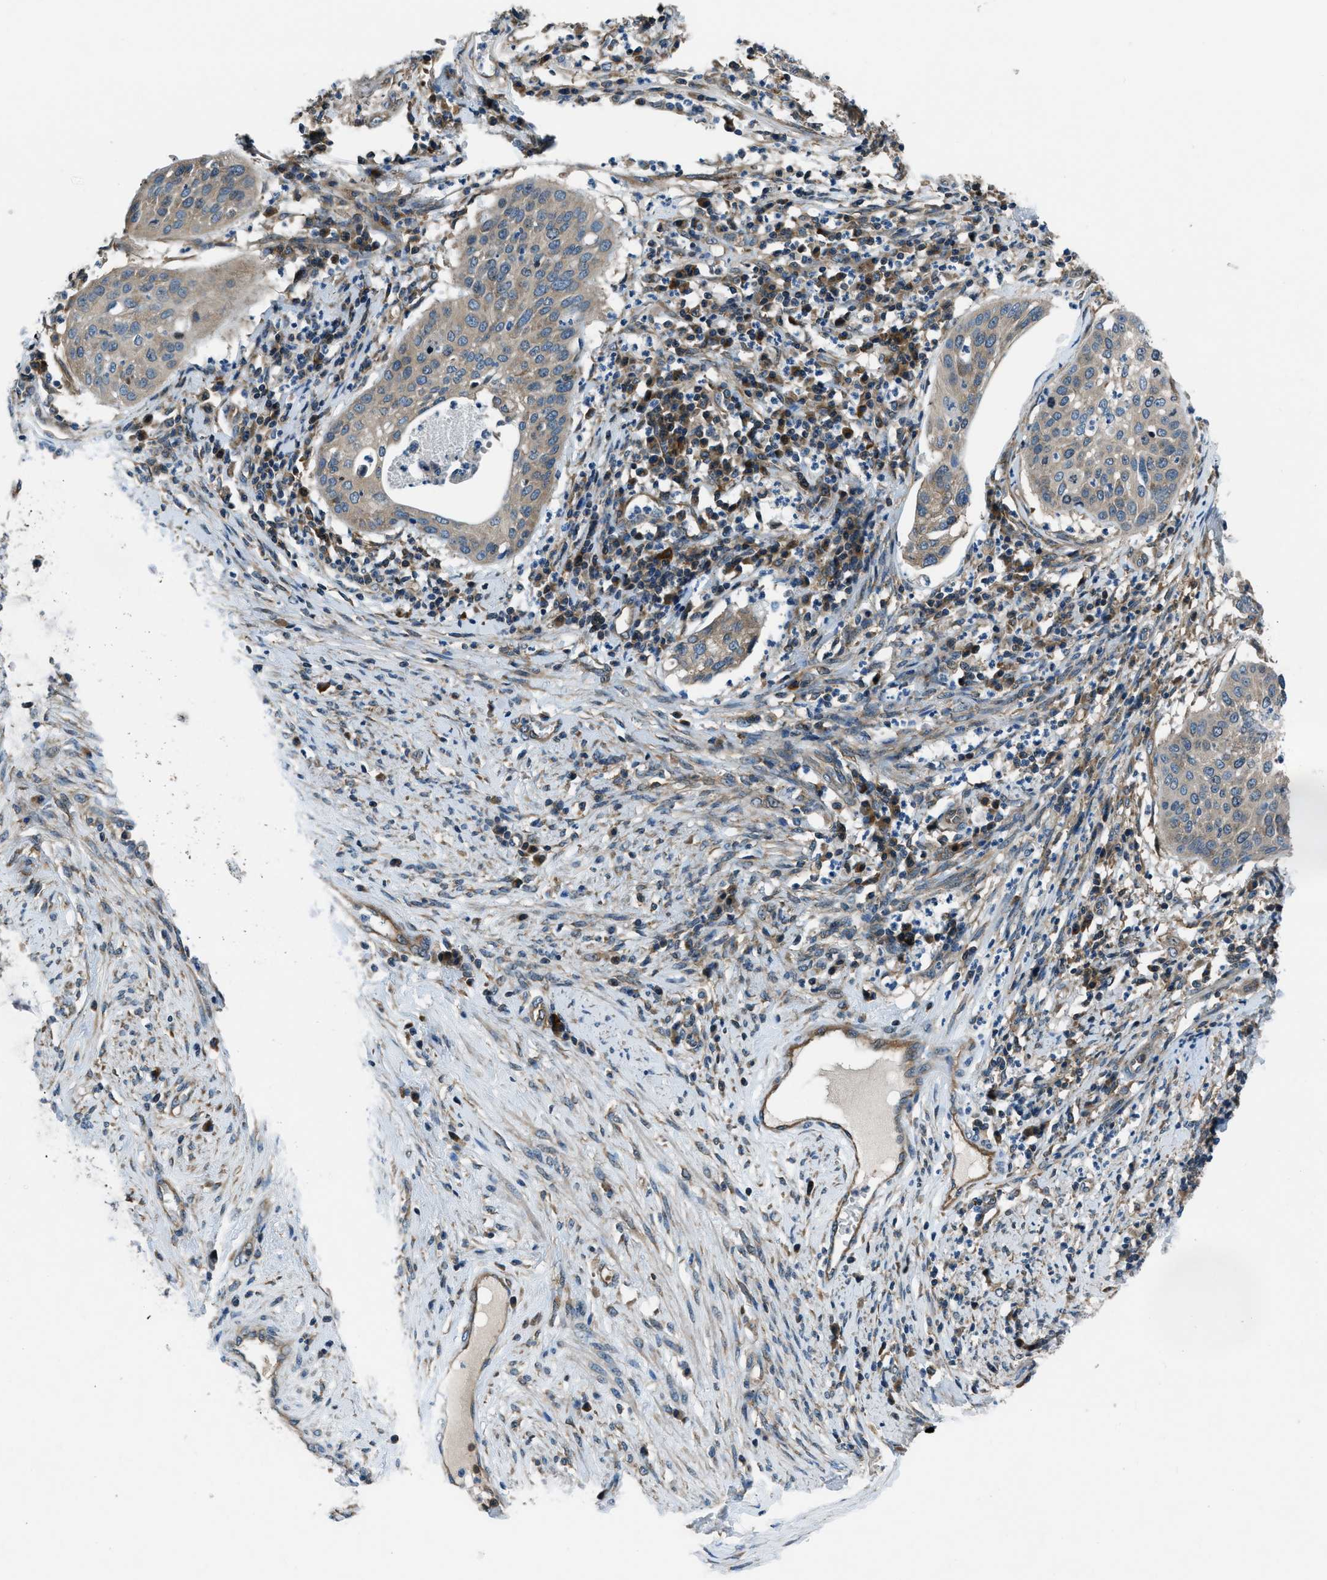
{"staining": {"intensity": "weak", "quantity": ">75%", "location": "cytoplasmic/membranous"}, "tissue": "cervical cancer", "cell_type": "Tumor cells", "image_type": "cancer", "snomed": [{"axis": "morphology", "description": "Normal tissue, NOS"}, {"axis": "morphology", "description": "Squamous cell carcinoma, NOS"}, {"axis": "topography", "description": "Cervix"}], "caption": "Immunohistochemistry of human squamous cell carcinoma (cervical) displays low levels of weak cytoplasmic/membranous positivity in about >75% of tumor cells.", "gene": "ARFGAP2", "patient": {"sex": "female", "age": 39}}